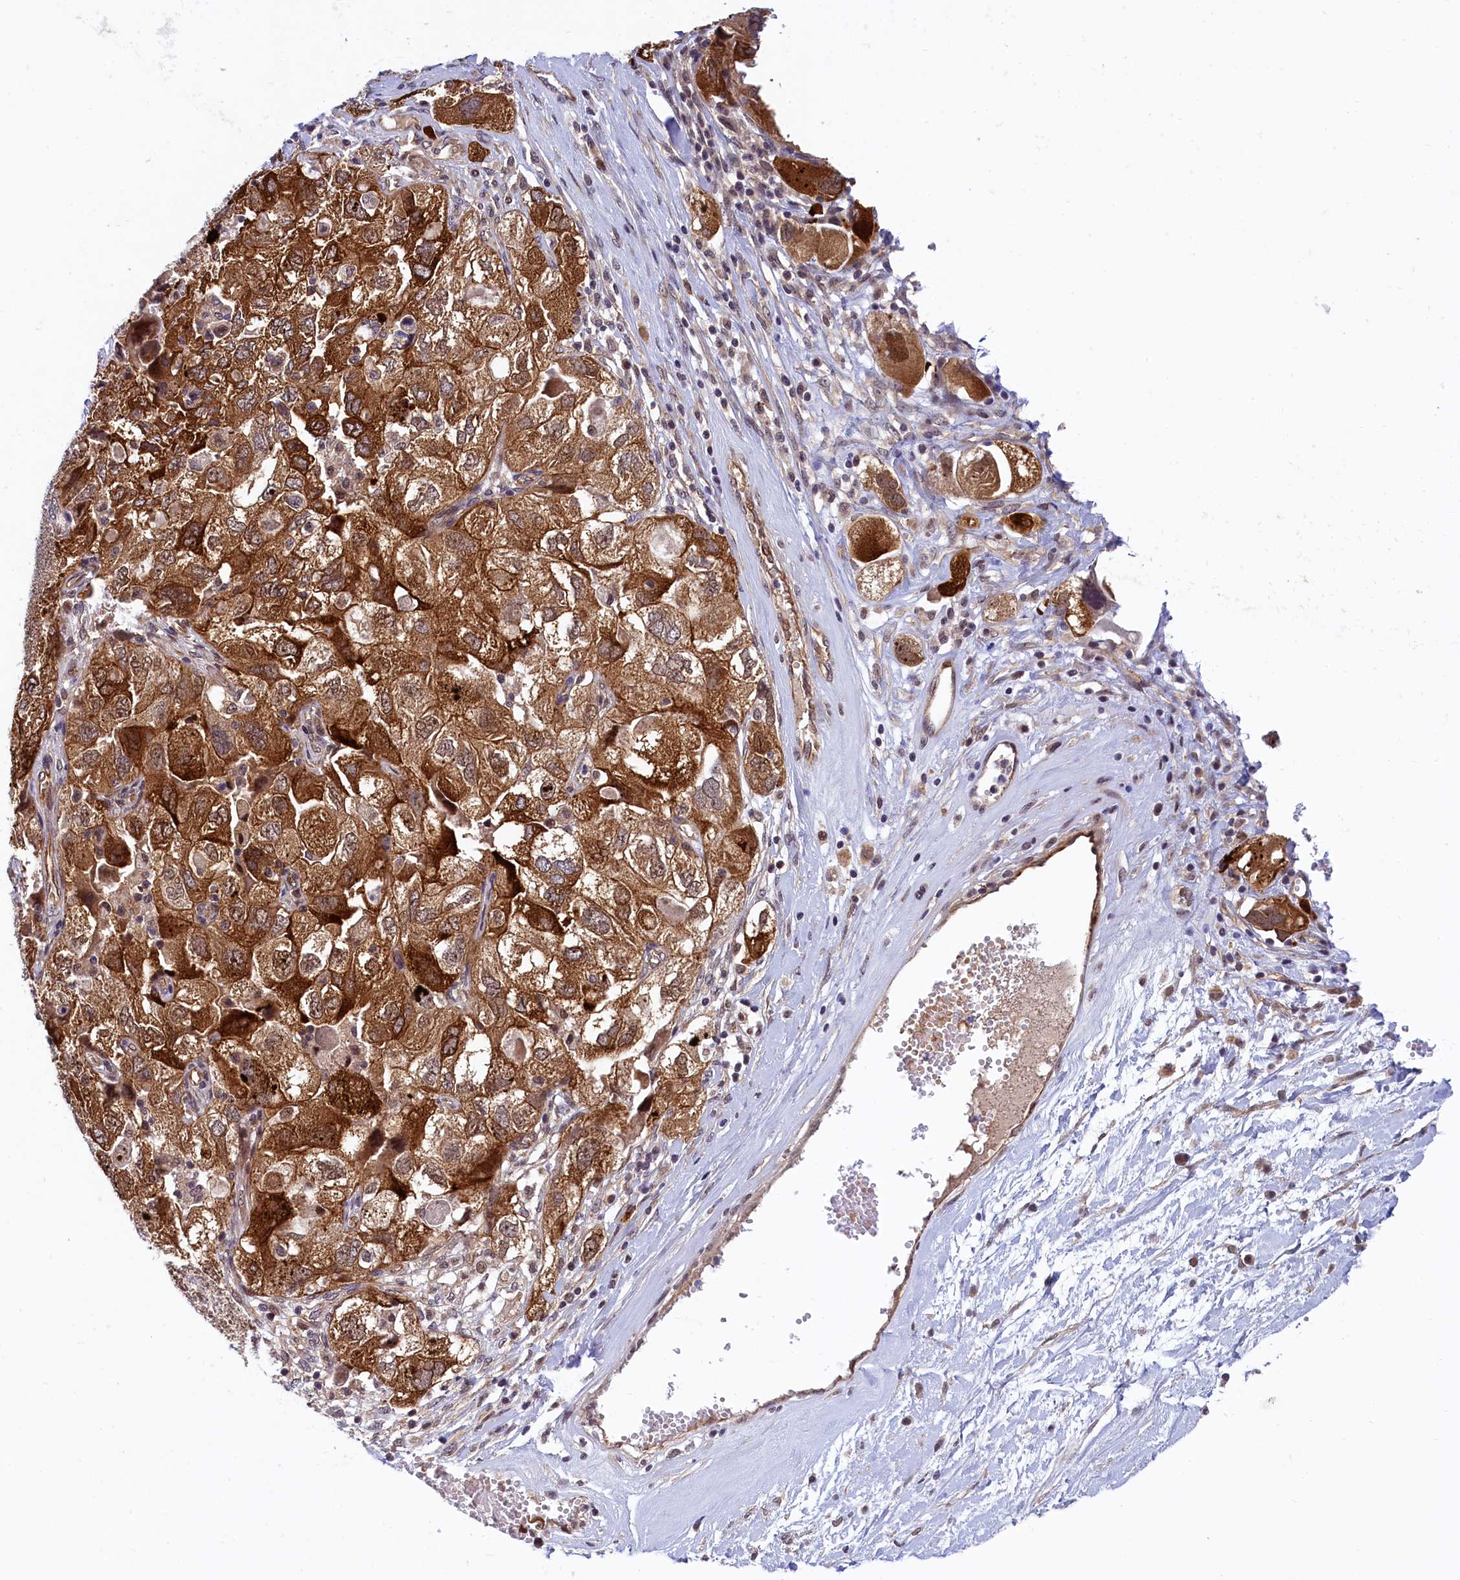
{"staining": {"intensity": "strong", "quantity": ">75%", "location": "cytoplasmic/membranous"}, "tissue": "ovarian cancer", "cell_type": "Tumor cells", "image_type": "cancer", "snomed": [{"axis": "morphology", "description": "Carcinoma, NOS"}, {"axis": "morphology", "description": "Cystadenocarcinoma, serous, NOS"}, {"axis": "topography", "description": "Ovary"}], "caption": "A high-resolution micrograph shows IHC staining of carcinoma (ovarian), which reveals strong cytoplasmic/membranous expression in about >75% of tumor cells.", "gene": "ARL14EP", "patient": {"sex": "female", "age": 69}}